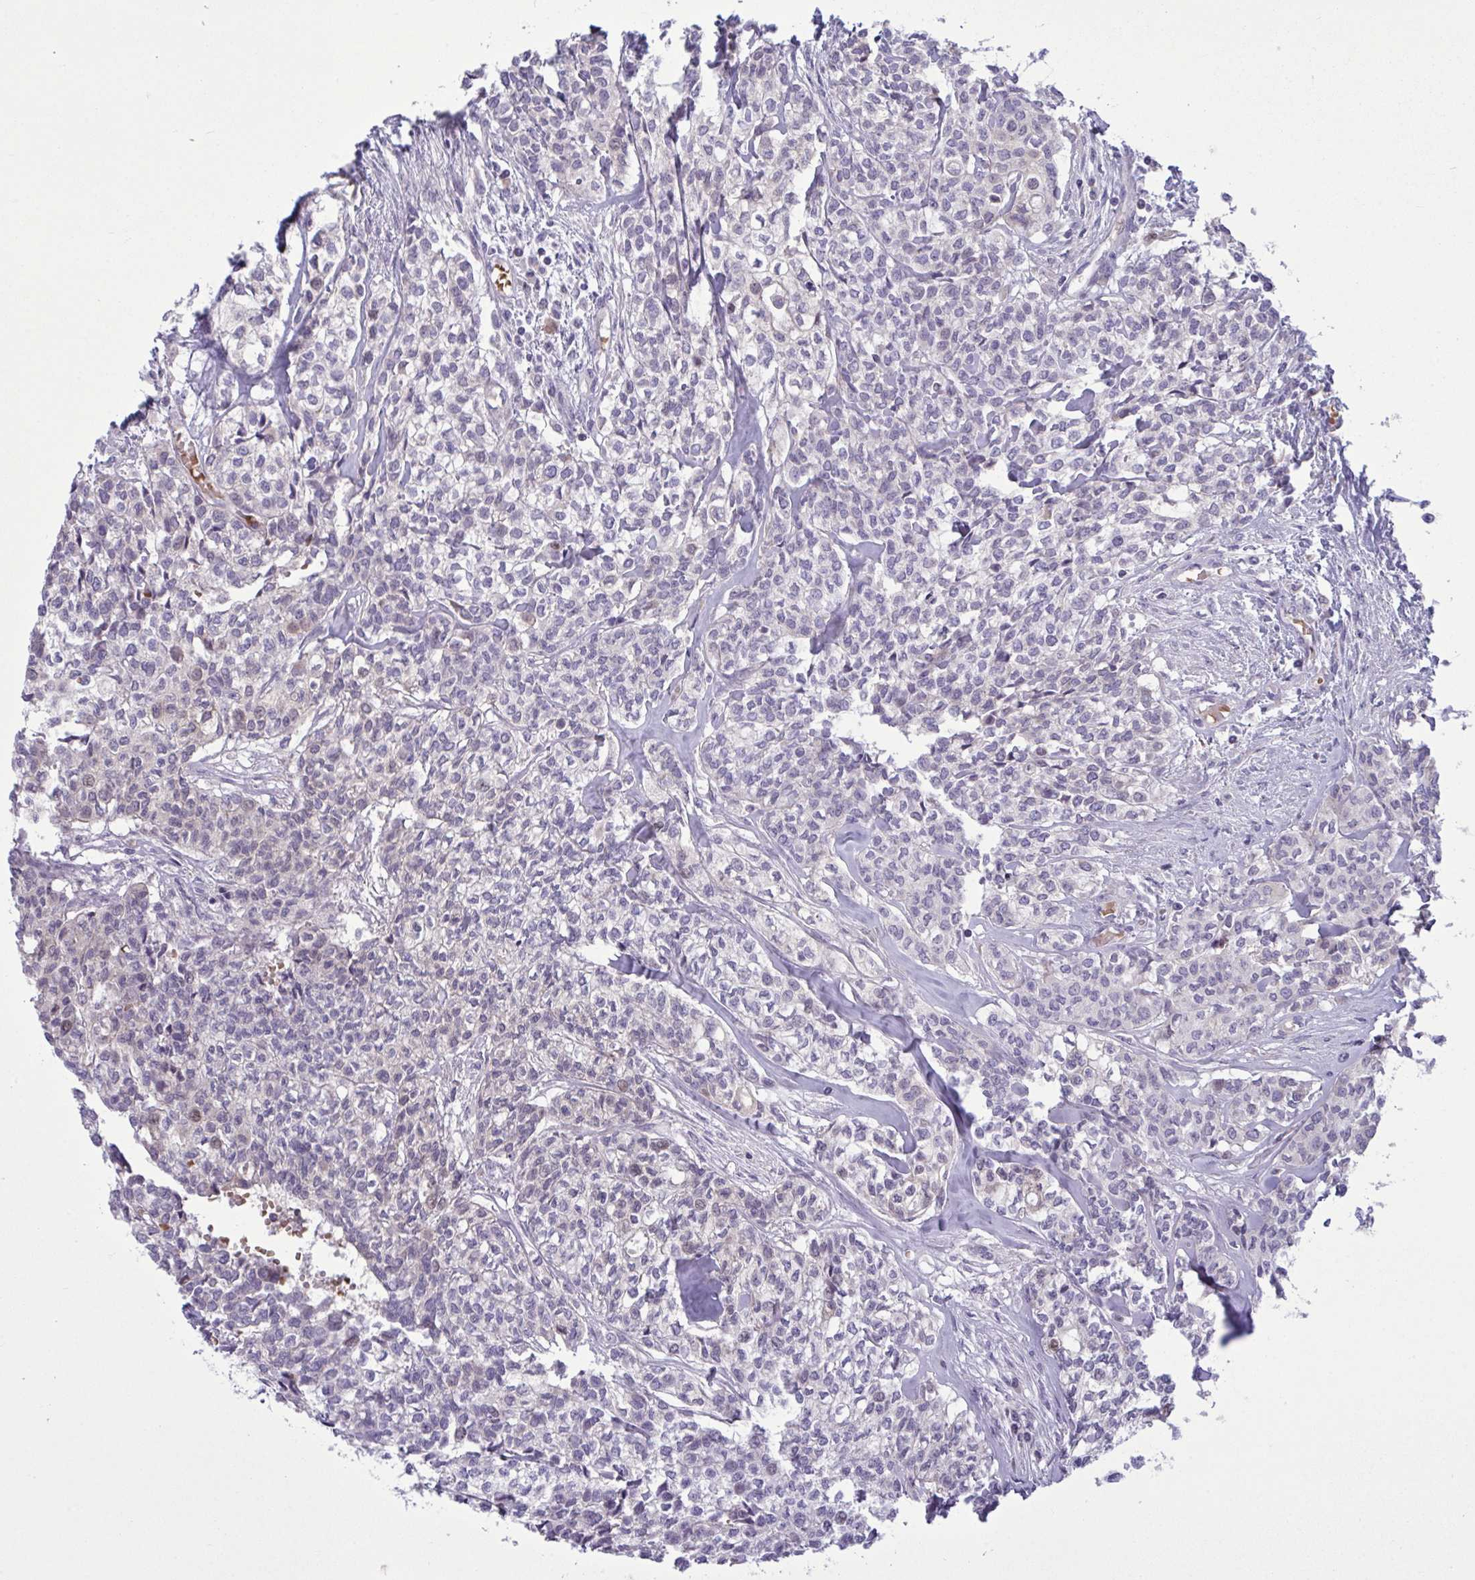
{"staining": {"intensity": "negative", "quantity": "none", "location": "none"}, "tissue": "head and neck cancer", "cell_type": "Tumor cells", "image_type": "cancer", "snomed": [{"axis": "morphology", "description": "Adenocarcinoma, NOS"}, {"axis": "topography", "description": "Head-Neck"}], "caption": "Micrograph shows no protein staining in tumor cells of adenocarcinoma (head and neck) tissue.", "gene": "VWC2", "patient": {"sex": "male", "age": 81}}